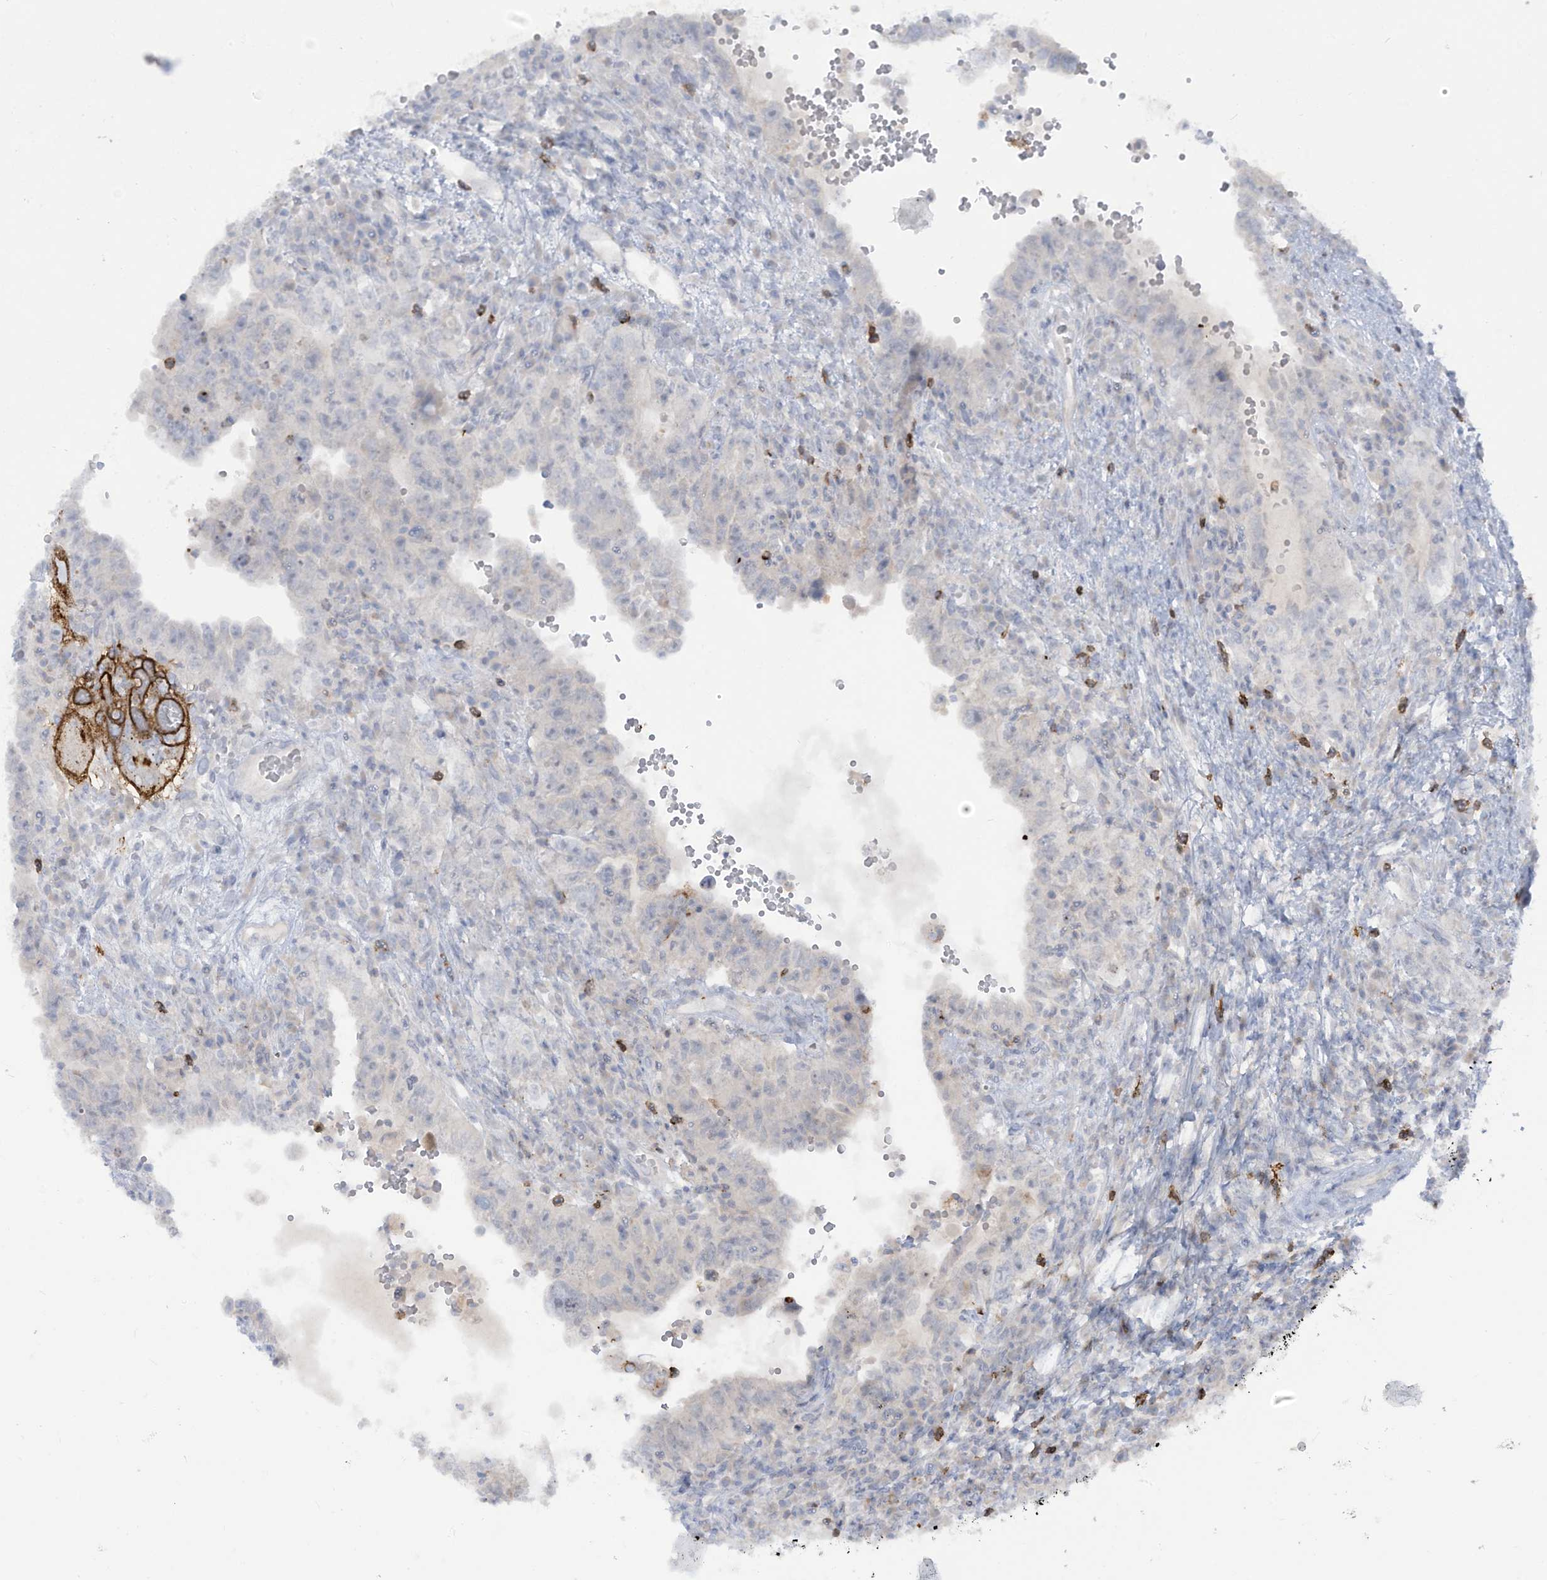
{"staining": {"intensity": "negative", "quantity": "none", "location": "none"}, "tissue": "testis cancer", "cell_type": "Tumor cells", "image_type": "cancer", "snomed": [{"axis": "morphology", "description": "Carcinoma, Embryonal, NOS"}, {"axis": "topography", "description": "Testis"}], "caption": "Testis embryonal carcinoma was stained to show a protein in brown. There is no significant positivity in tumor cells.", "gene": "NOTO", "patient": {"sex": "male", "age": 26}}